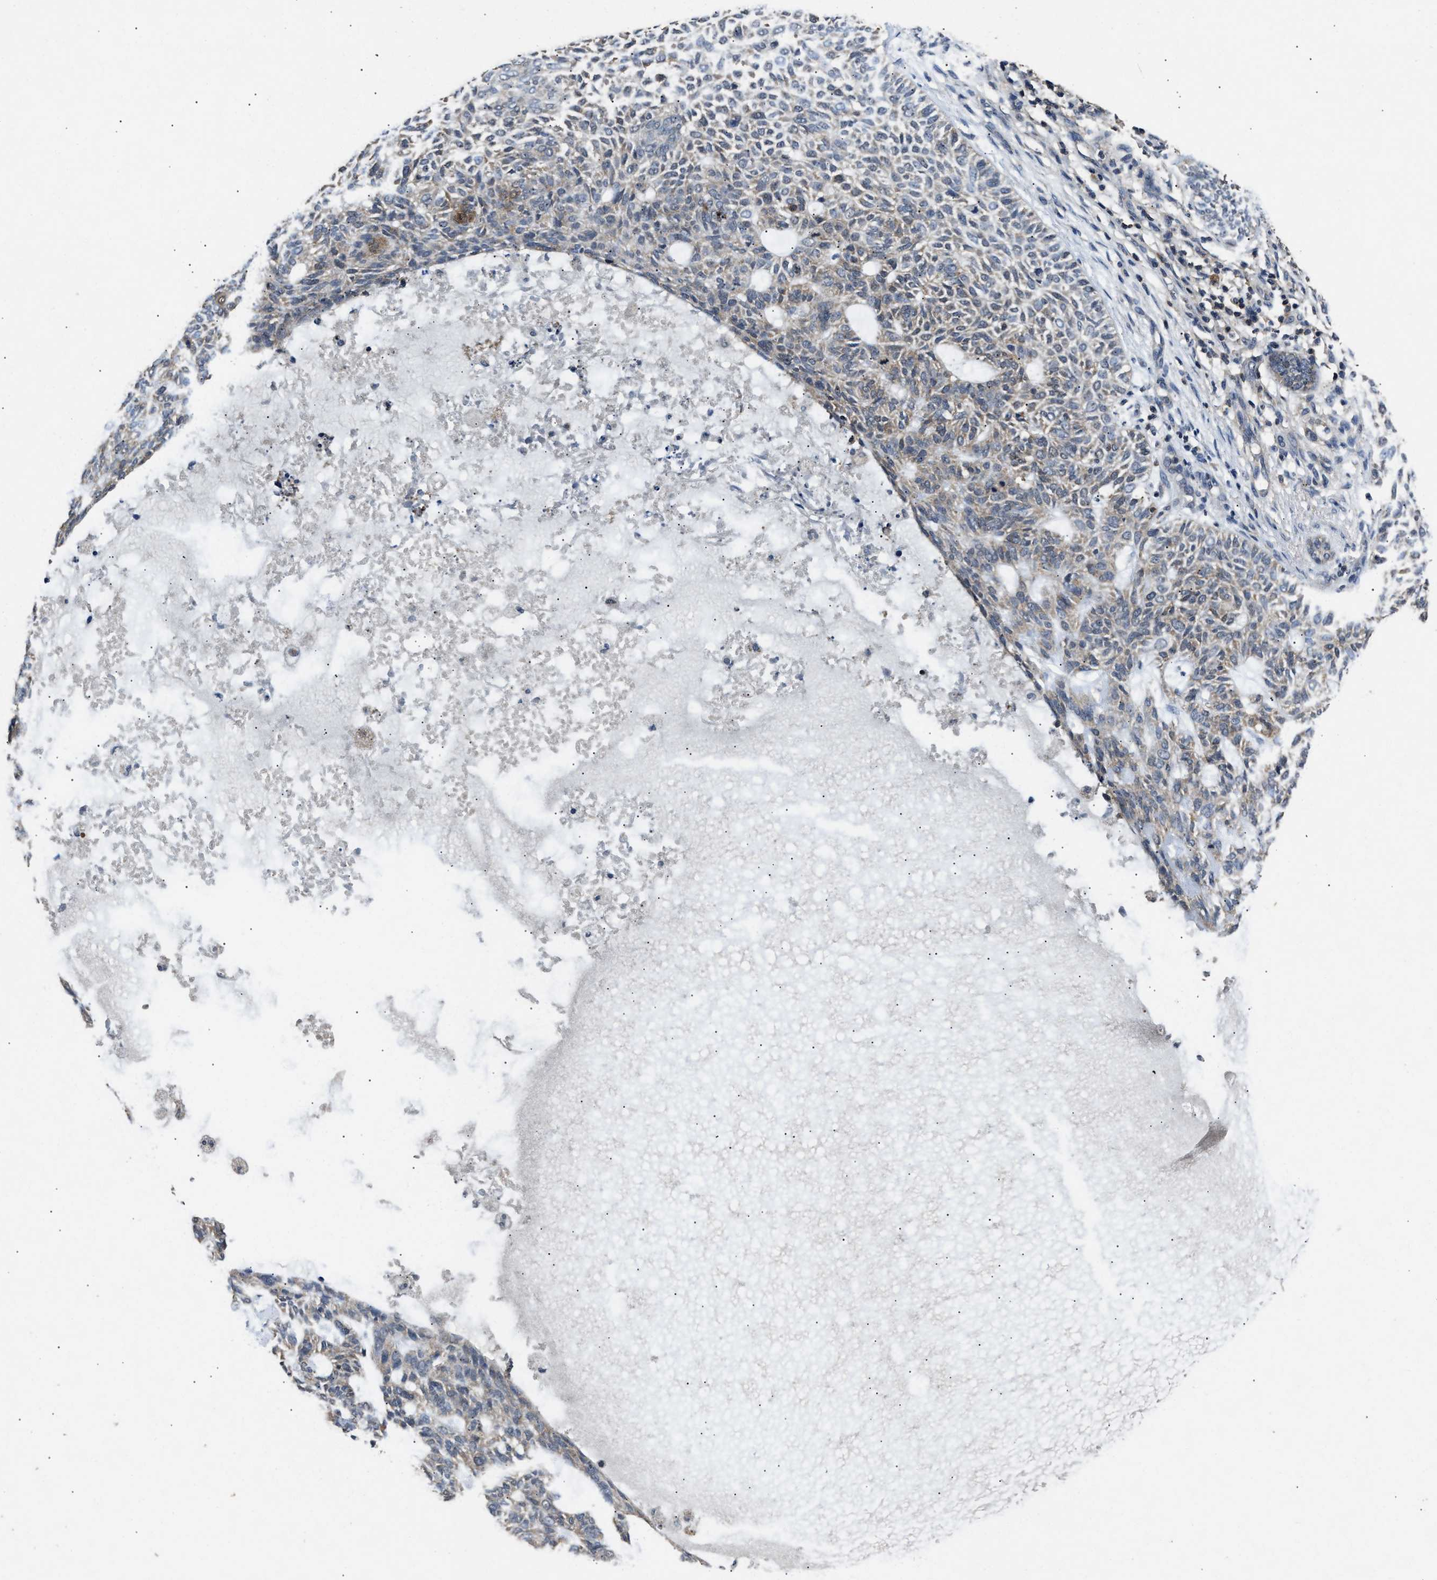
{"staining": {"intensity": "moderate", "quantity": ">75%", "location": "cytoplasmic/membranous"}, "tissue": "skin cancer", "cell_type": "Tumor cells", "image_type": "cancer", "snomed": [{"axis": "morphology", "description": "Basal cell carcinoma"}, {"axis": "topography", "description": "Skin"}], "caption": "Tumor cells exhibit medium levels of moderate cytoplasmic/membranous expression in approximately >75% of cells in skin basal cell carcinoma.", "gene": "ACAT2", "patient": {"sex": "male", "age": 87}}